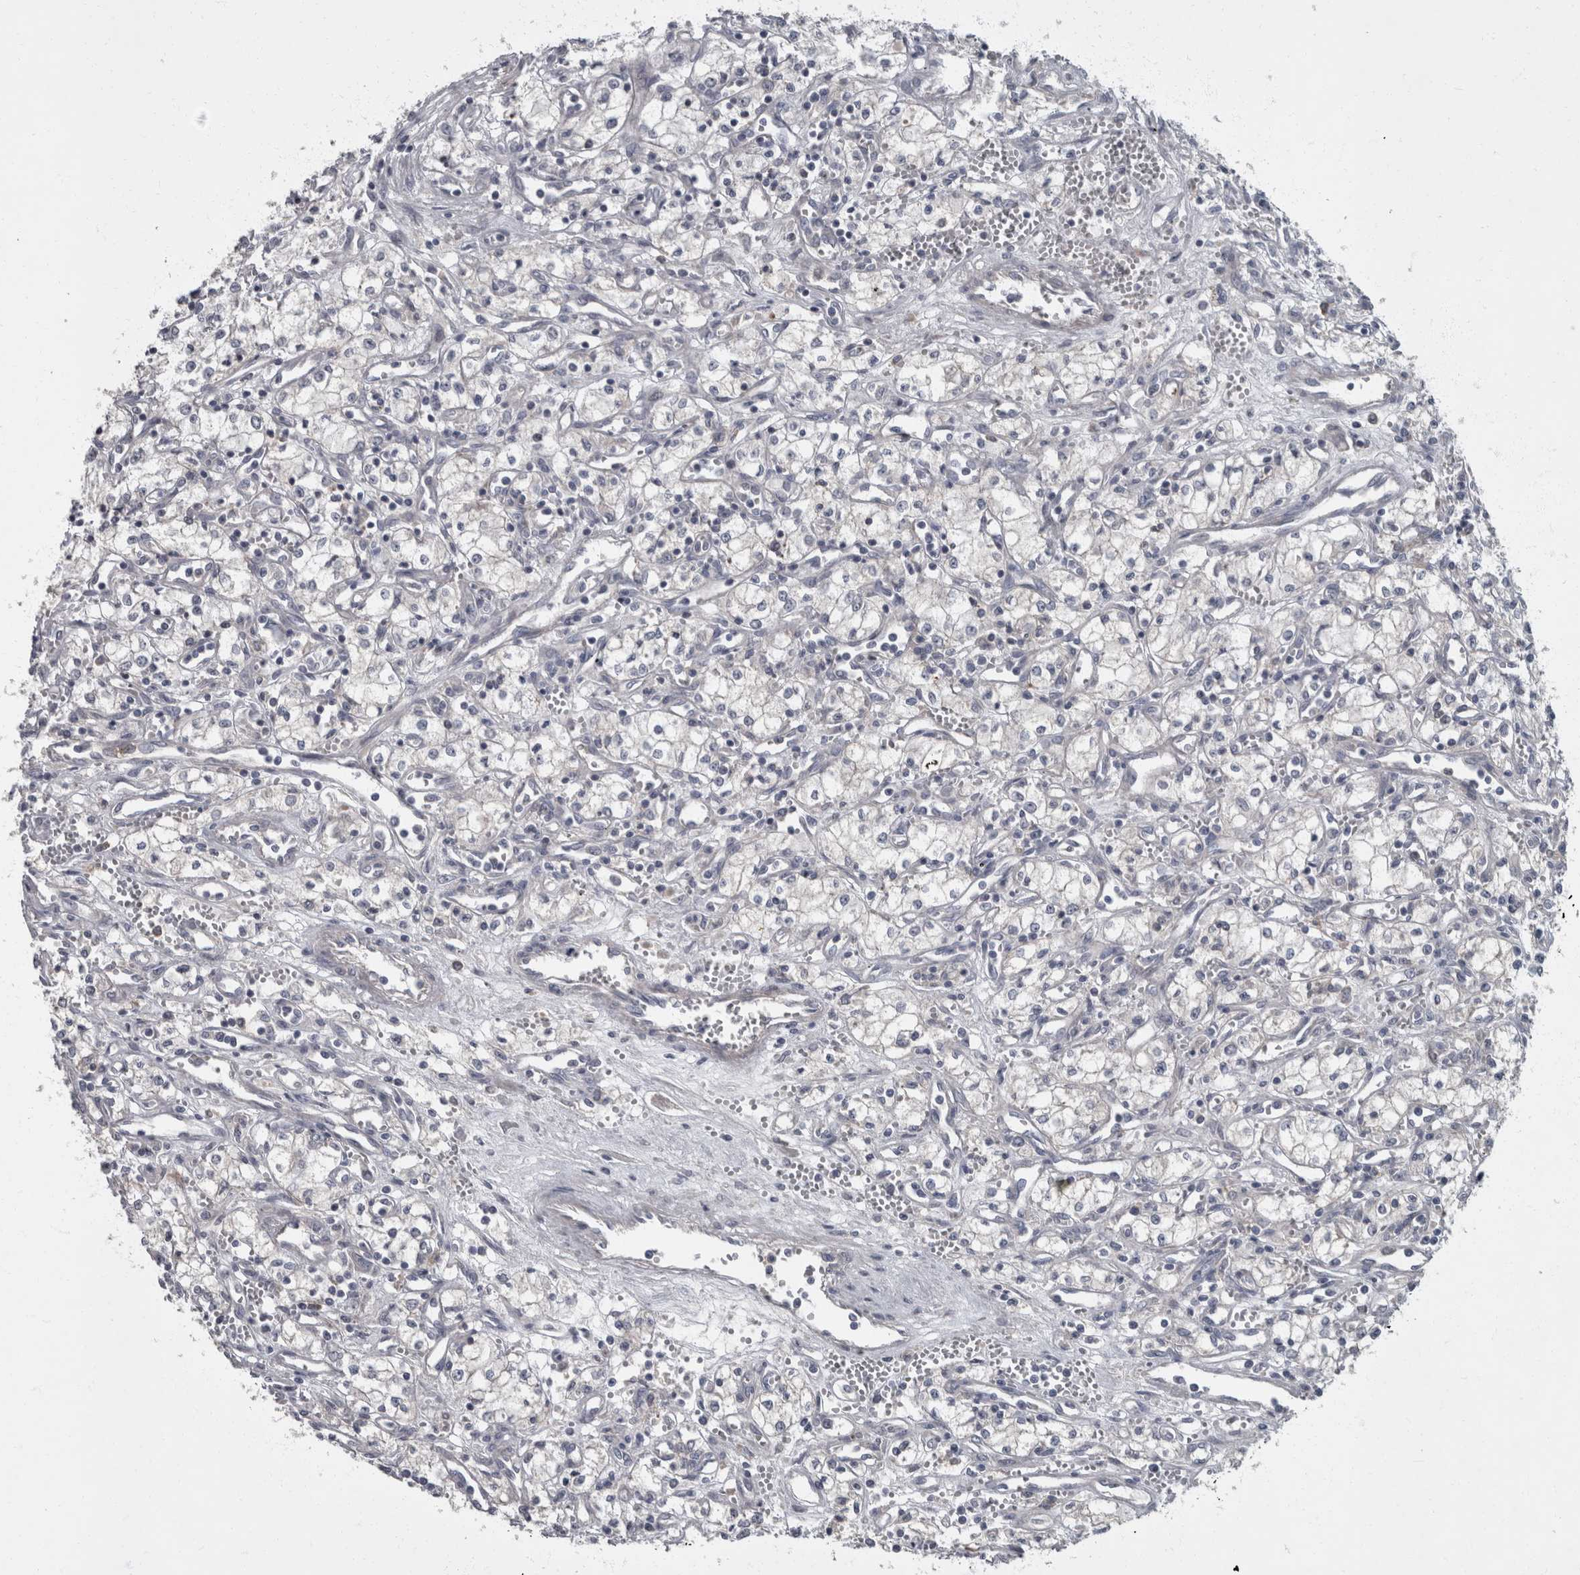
{"staining": {"intensity": "negative", "quantity": "none", "location": "none"}, "tissue": "renal cancer", "cell_type": "Tumor cells", "image_type": "cancer", "snomed": [{"axis": "morphology", "description": "Adenocarcinoma, NOS"}, {"axis": "topography", "description": "Kidney"}], "caption": "DAB (3,3'-diaminobenzidine) immunohistochemical staining of human renal cancer demonstrates no significant staining in tumor cells.", "gene": "CDC42BPG", "patient": {"sex": "male", "age": 59}}